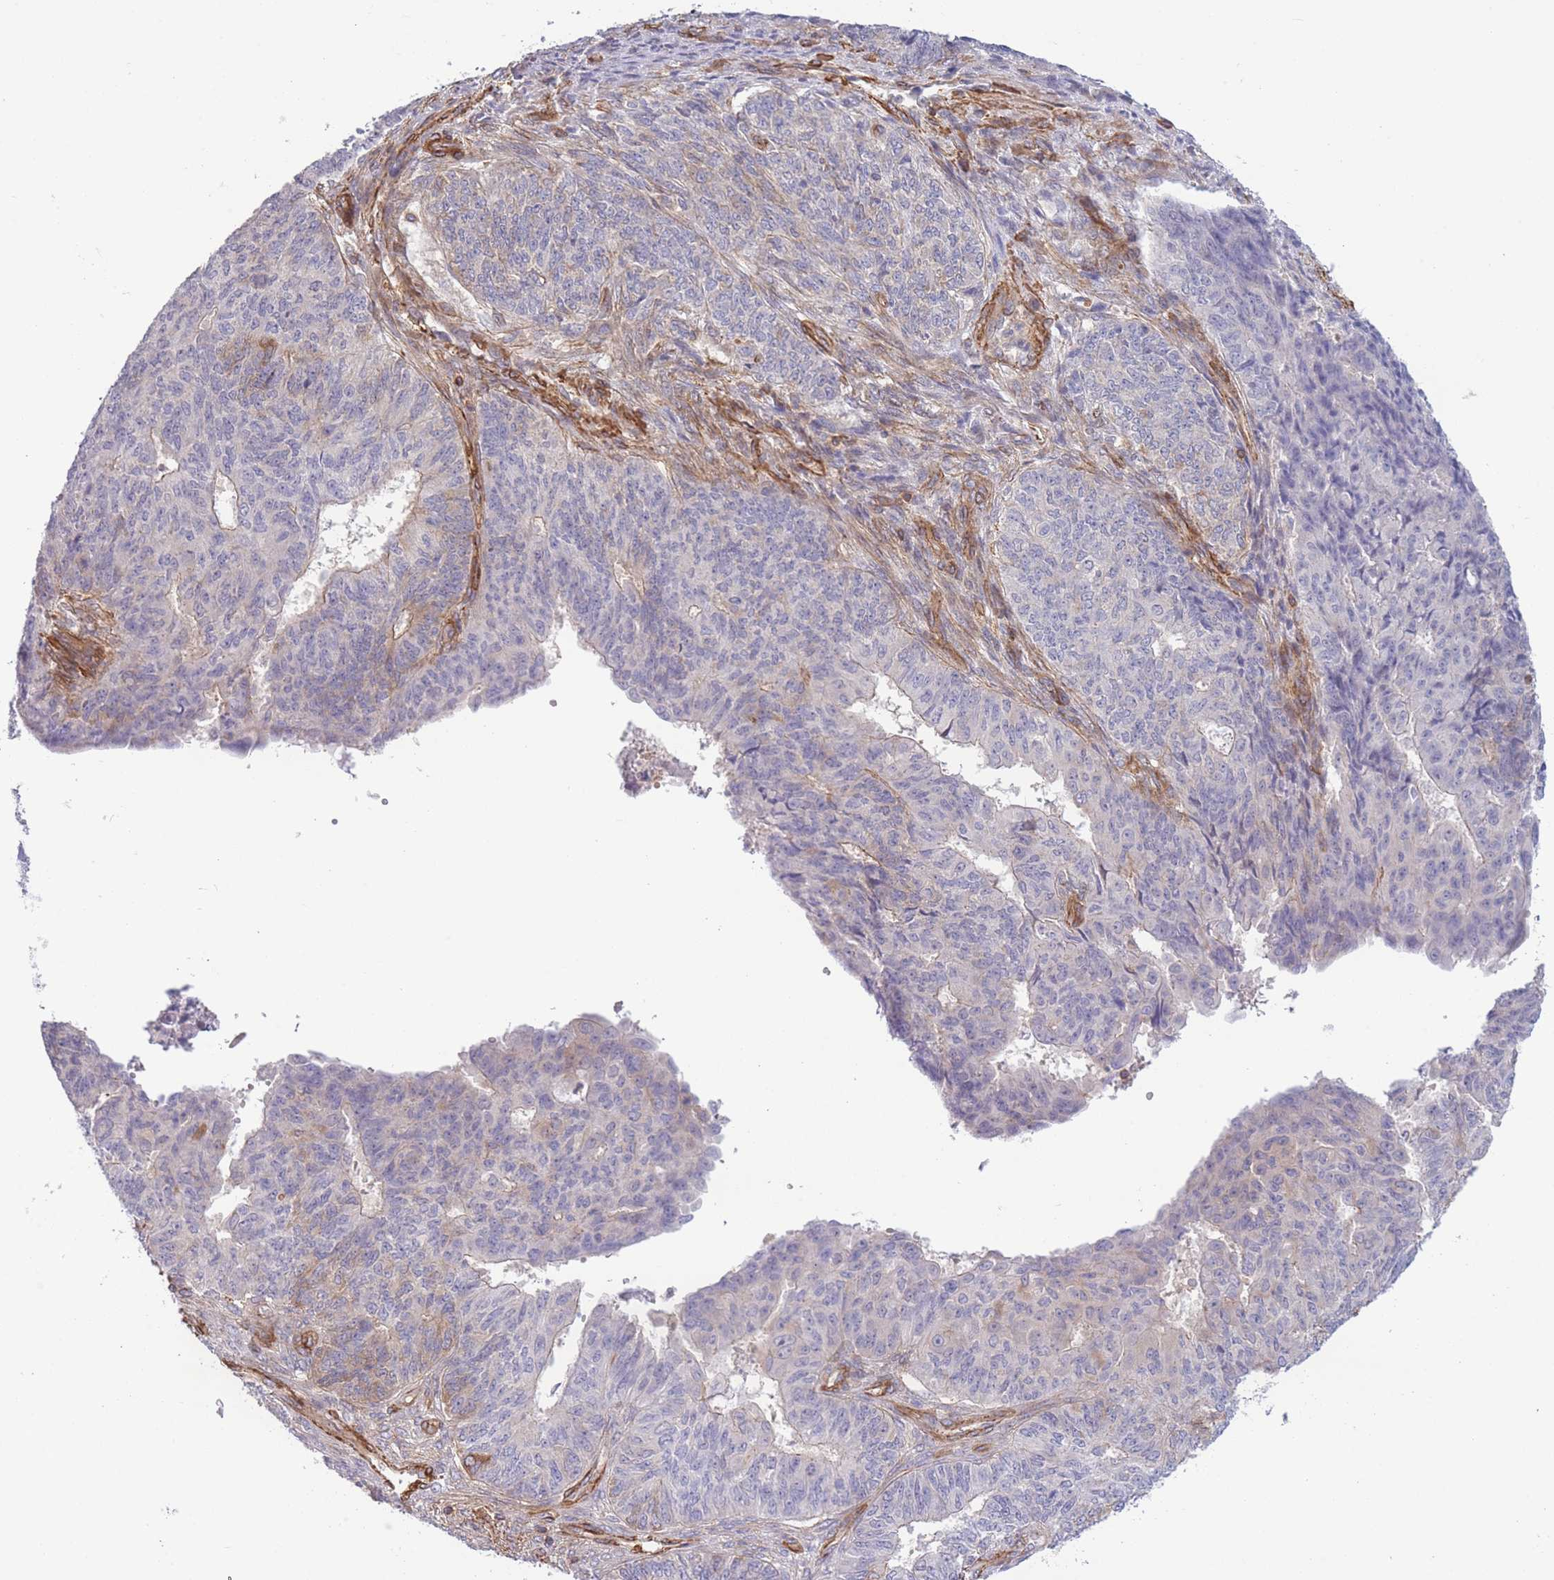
{"staining": {"intensity": "moderate", "quantity": "<25%", "location": "cytoplasmic/membranous"}, "tissue": "endometrial cancer", "cell_type": "Tumor cells", "image_type": "cancer", "snomed": [{"axis": "morphology", "description": "Adenocarcinoma, NOS"}, {"axis": "topography", "description": "Endometrium"}], "caption": "Immunohistochemical staining of adenocarcinoma (endometrial) reveals low levels of moderate cytoplasmic/membranous protein staining in approximately <25% of tumor cells. (DAB IHC, brown staining for protein, blue staining for nuclei).", "gene": "CDC25B", "patient": {"sex": "female", "age": 32}}